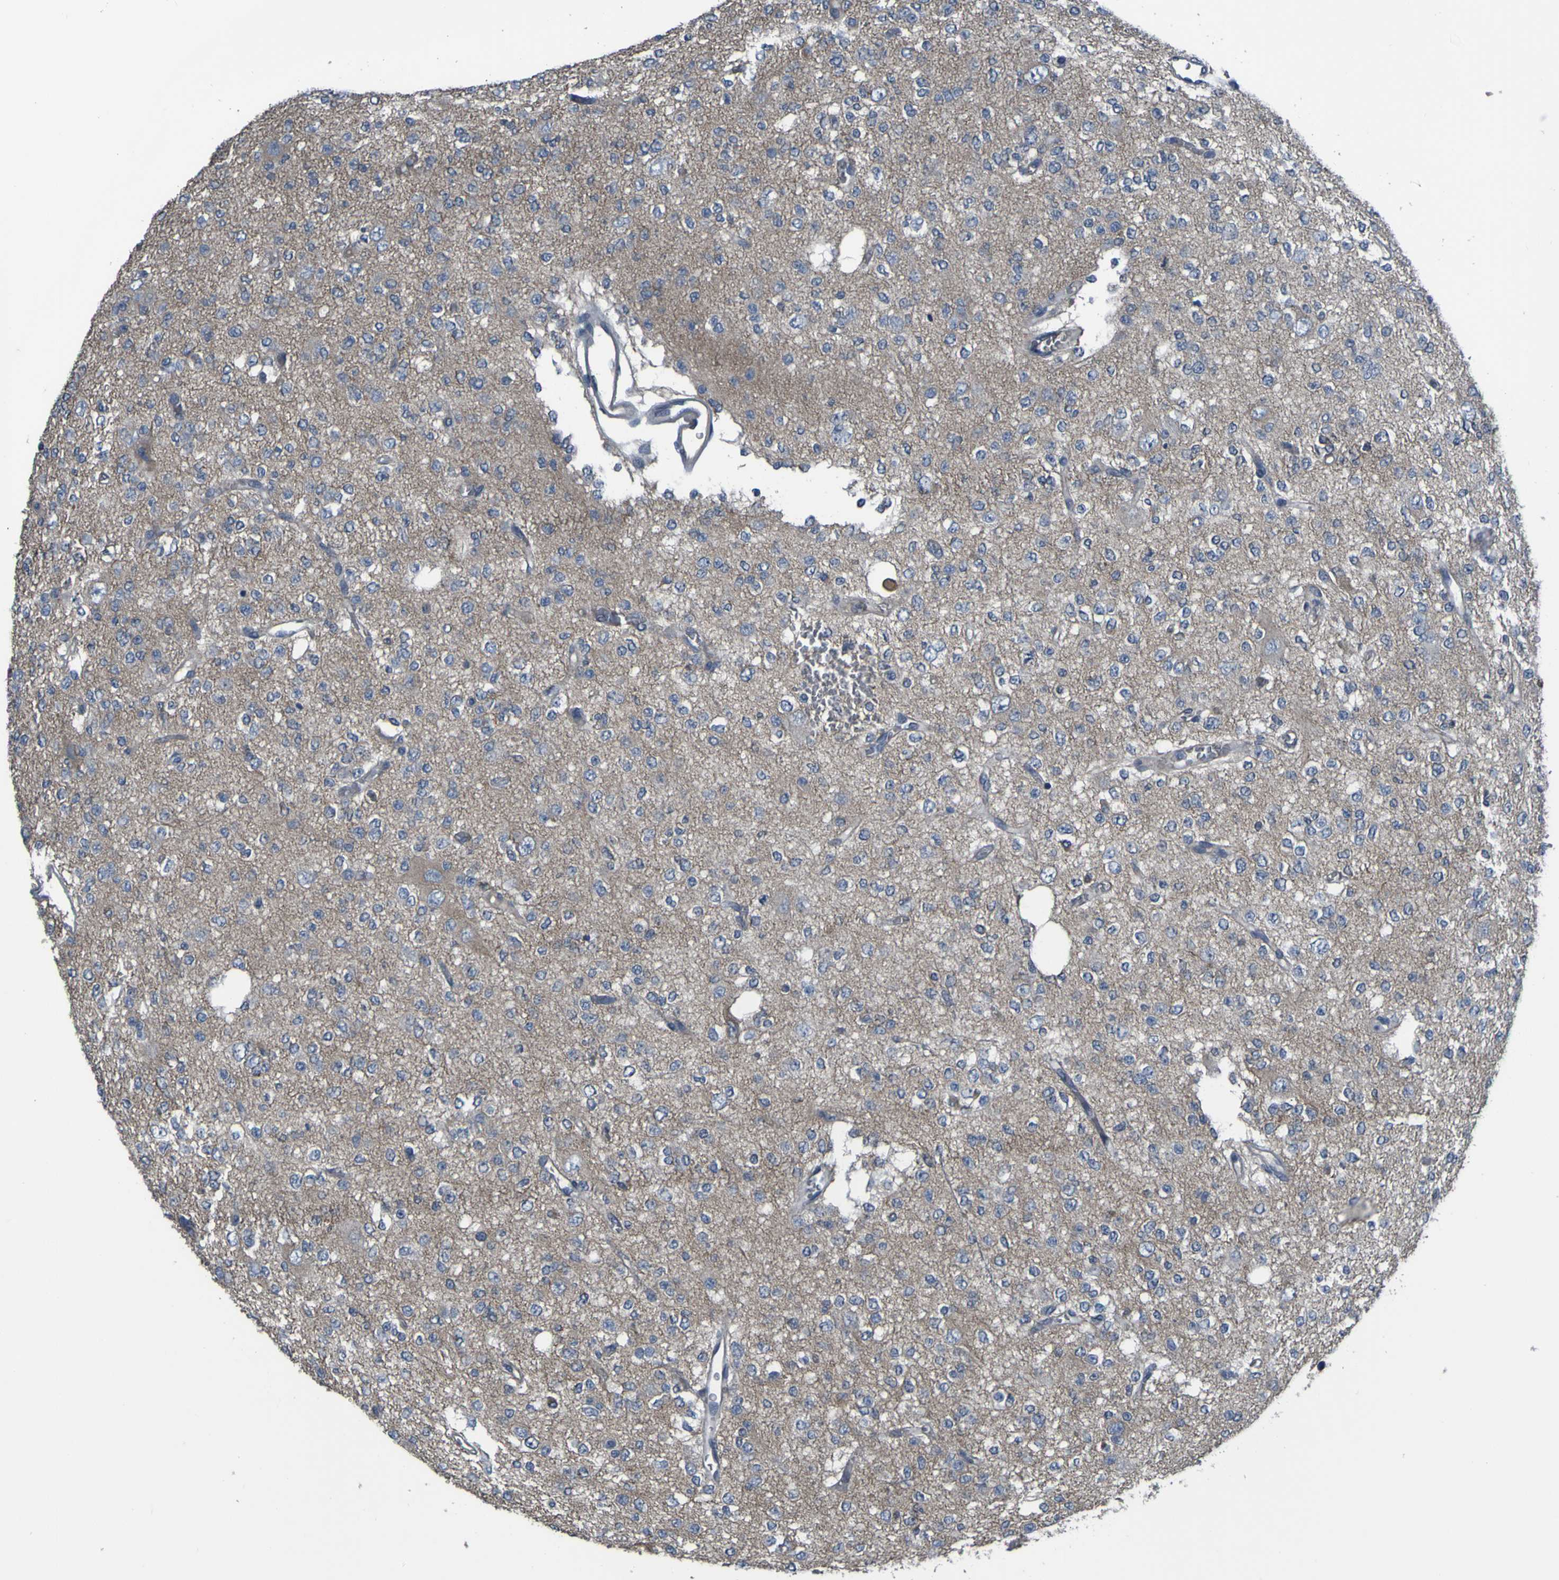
{"staining": {"intensity": "negative", "quantity": "none", "location": "none"}, "tissue": "glioma", "cell_type": "Tumor cells", "image_type": "cancer", "snomed": [{"axis": "morphology", "description": "Glioma, malignant, Low grade"}, {"axis": "topography", "description": "Brain"}], "caption": "Glioma stained for a protein using IHC reveals no expression tumor cells.", "gene": "GRAMD1A", "patient": {"sex": "male", "age": 38}}